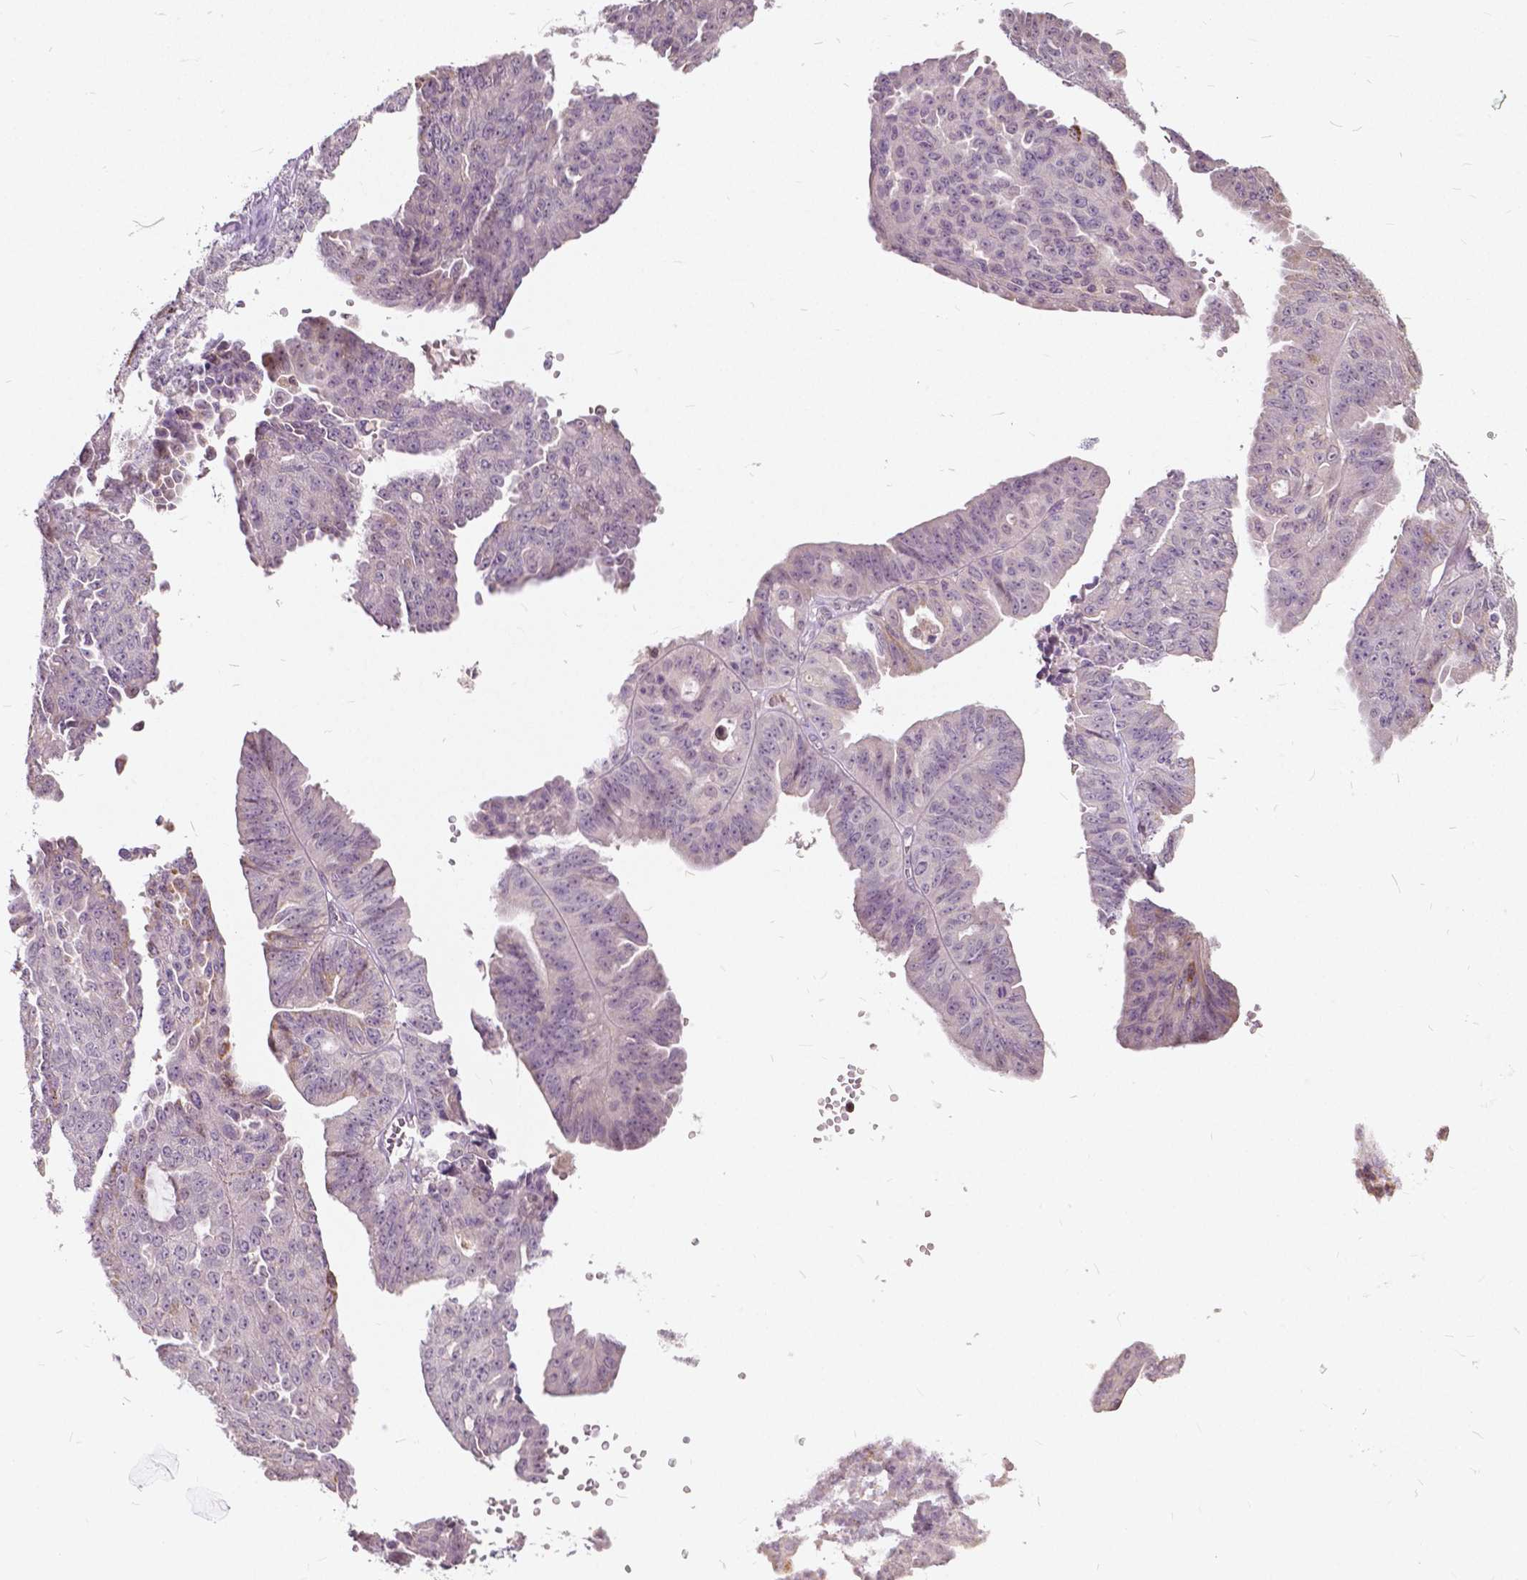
{"staining": {"intensity": "moderate", "quantity": "<25%", "location": "cytoplasmic/membranous"}, "tissue": "ovarian cancer", "cell_type": "Tumor cells", "image_type": "cancer", "snomed": [{"axis": "morphology", "description": "Cystadenocarcinoma, serous, NOS"}, {"axis": "topography", "description": "Ovary"}], "caption": "This is an image of immunohistochemistry (IHC) staining of serous cystadenocarcinoma (ovarian), which shows moderate staining in the cytoplasmic/membranous of tumor cells.", "gene": "DLX6", "patient": {"sex": "female", "age": 71}}